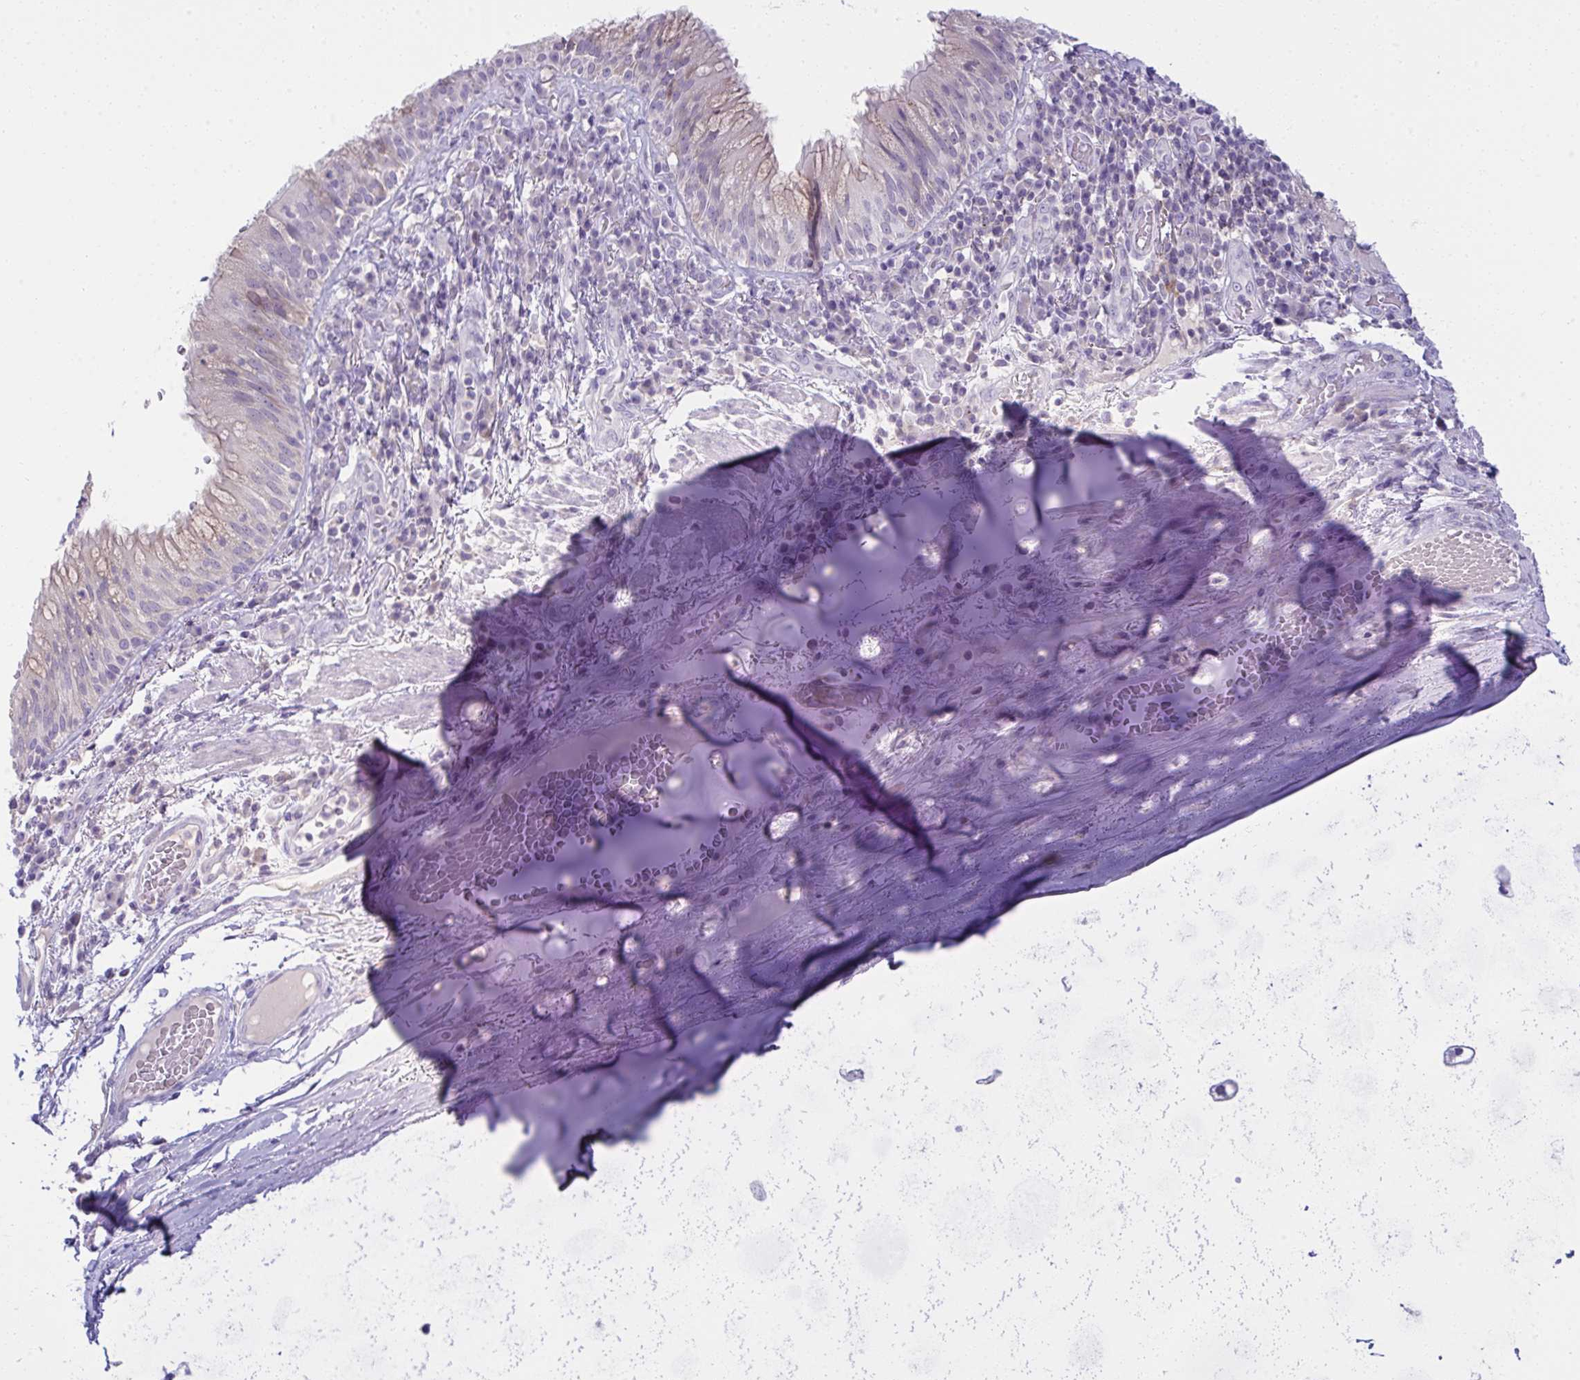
{"staining": {"intensity": "weak", "quantity": "25%-75%", "location": "cytoplasmic/membranous"}, "tissue": "bronchus", "cell_type": "Respiratory epithelial cells", "image_type": "normal", "snomed": [{"axis": "morphology", "description": "Normal tissue, NOS"}, {"axis": "topography", "description": "Cartilage tissue"}, {"axis": "topography", "description": "Bronchus"}], "caption": "Weak cytoplasmic/membranous staining is identified in approximately 25%-75% of respiratory epithelial cells in benign bronchus. The protein is stained brown, and the nuclei are stained in blue (DAB IHC with brightfield microscopy, high magnification).", "gene": "RANBP2", "patient": {"sex": "male", "age": 56}}